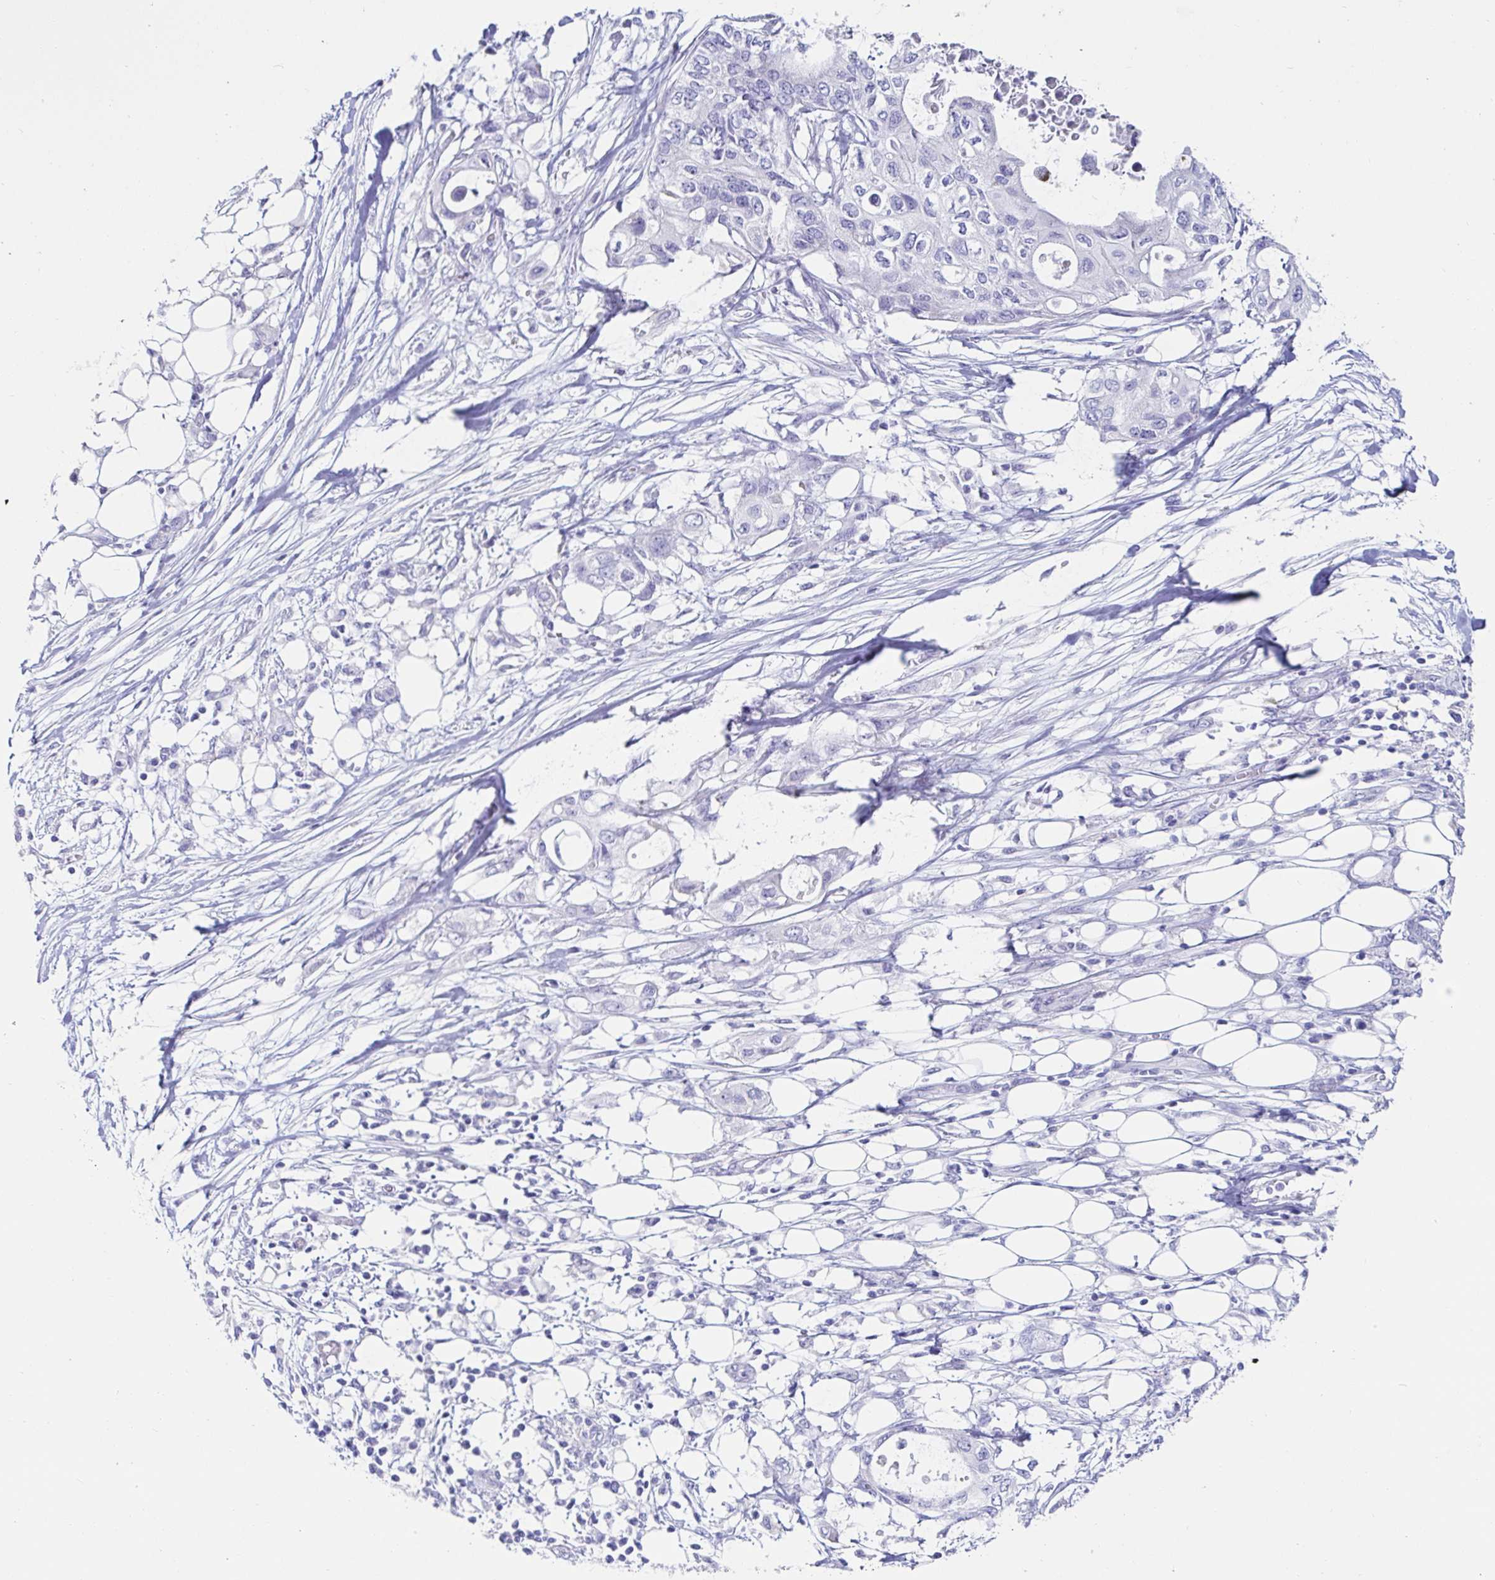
{"staining": {"intensity": "negative", "quantity": "none", "location": "none"}, "tissue": "pancreatic cancer", "cell_type": "Tumor cells", "image_type": "cancer", "snomed": [{"axis": "morphology", "description": "Adenocarcinoma, NOS"}, {"axis": "topography", "description": "Pancreas"}], "caption": "A high-resolution photomicrograph shows immunohistochemistry staining of pancreatic cancer (adenocarcinoma), which exhibits no significant positivity in tumor cells. (Immunohistochemistry (ihc), brightfield microscopy, high magnification).", "gene": "C4orf17", "patient": {"sex": "female", "age": 63}}